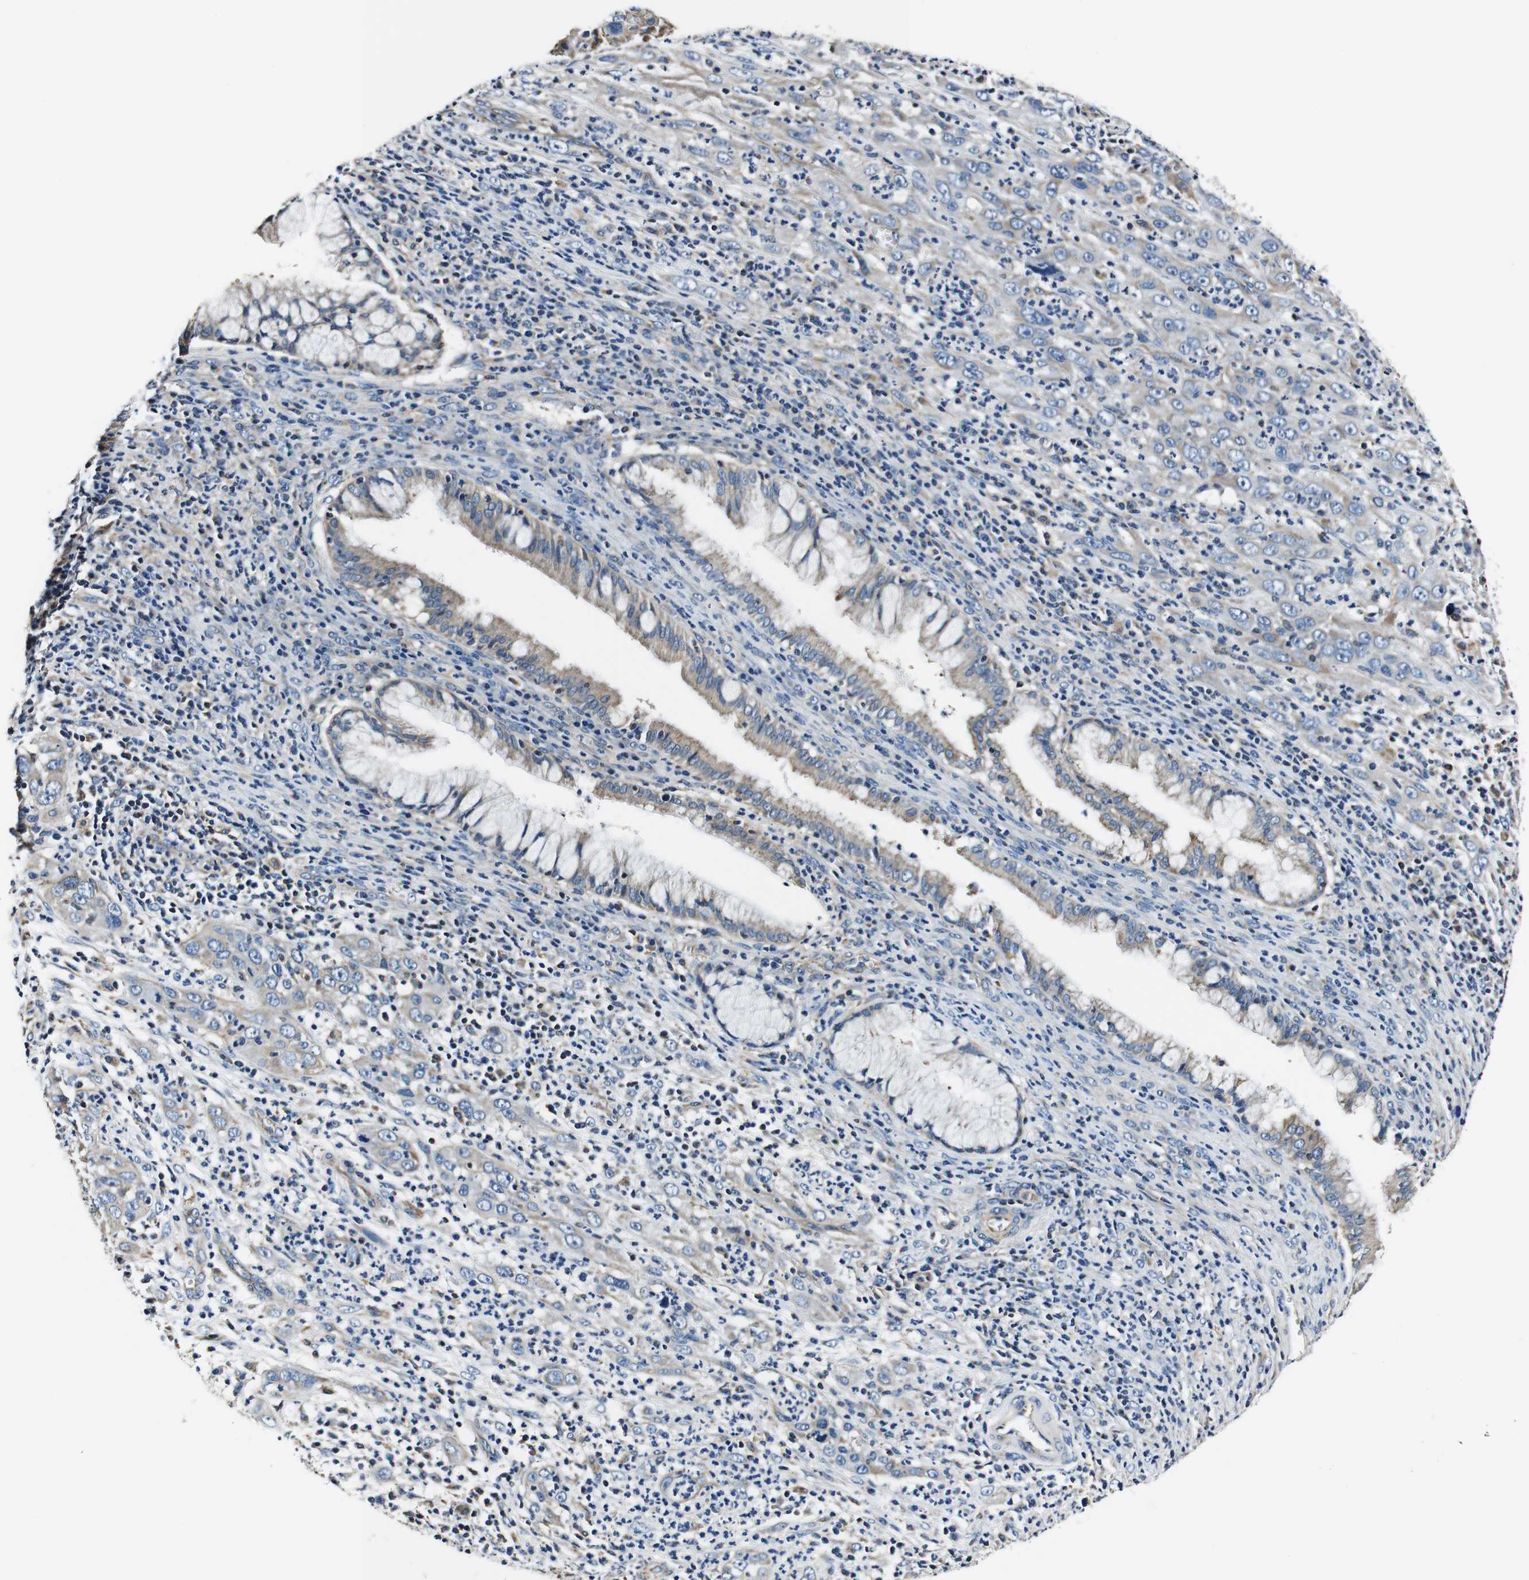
{"staining": {"intensity": "weak", "quantity": "25%-75%", "location": "cytoplasmic/membranous"}, "tissue": "cervical cancer", "cell_type": "Tumor cells", "image_type": "cancer", "snomed": [{"axis": "morphology", "description": "Squamous cell carcinoma, NOS"}, {"axis": "topography", "description": "Cervix"}], "caption": "Cervical cancer stained with a brown dye shows weak cytoplasmic/membranous positive positivity in approximately 25%-75% of tumor cells.", "gene": "HK1", "patient": {"sex": "female", "age": 32}}